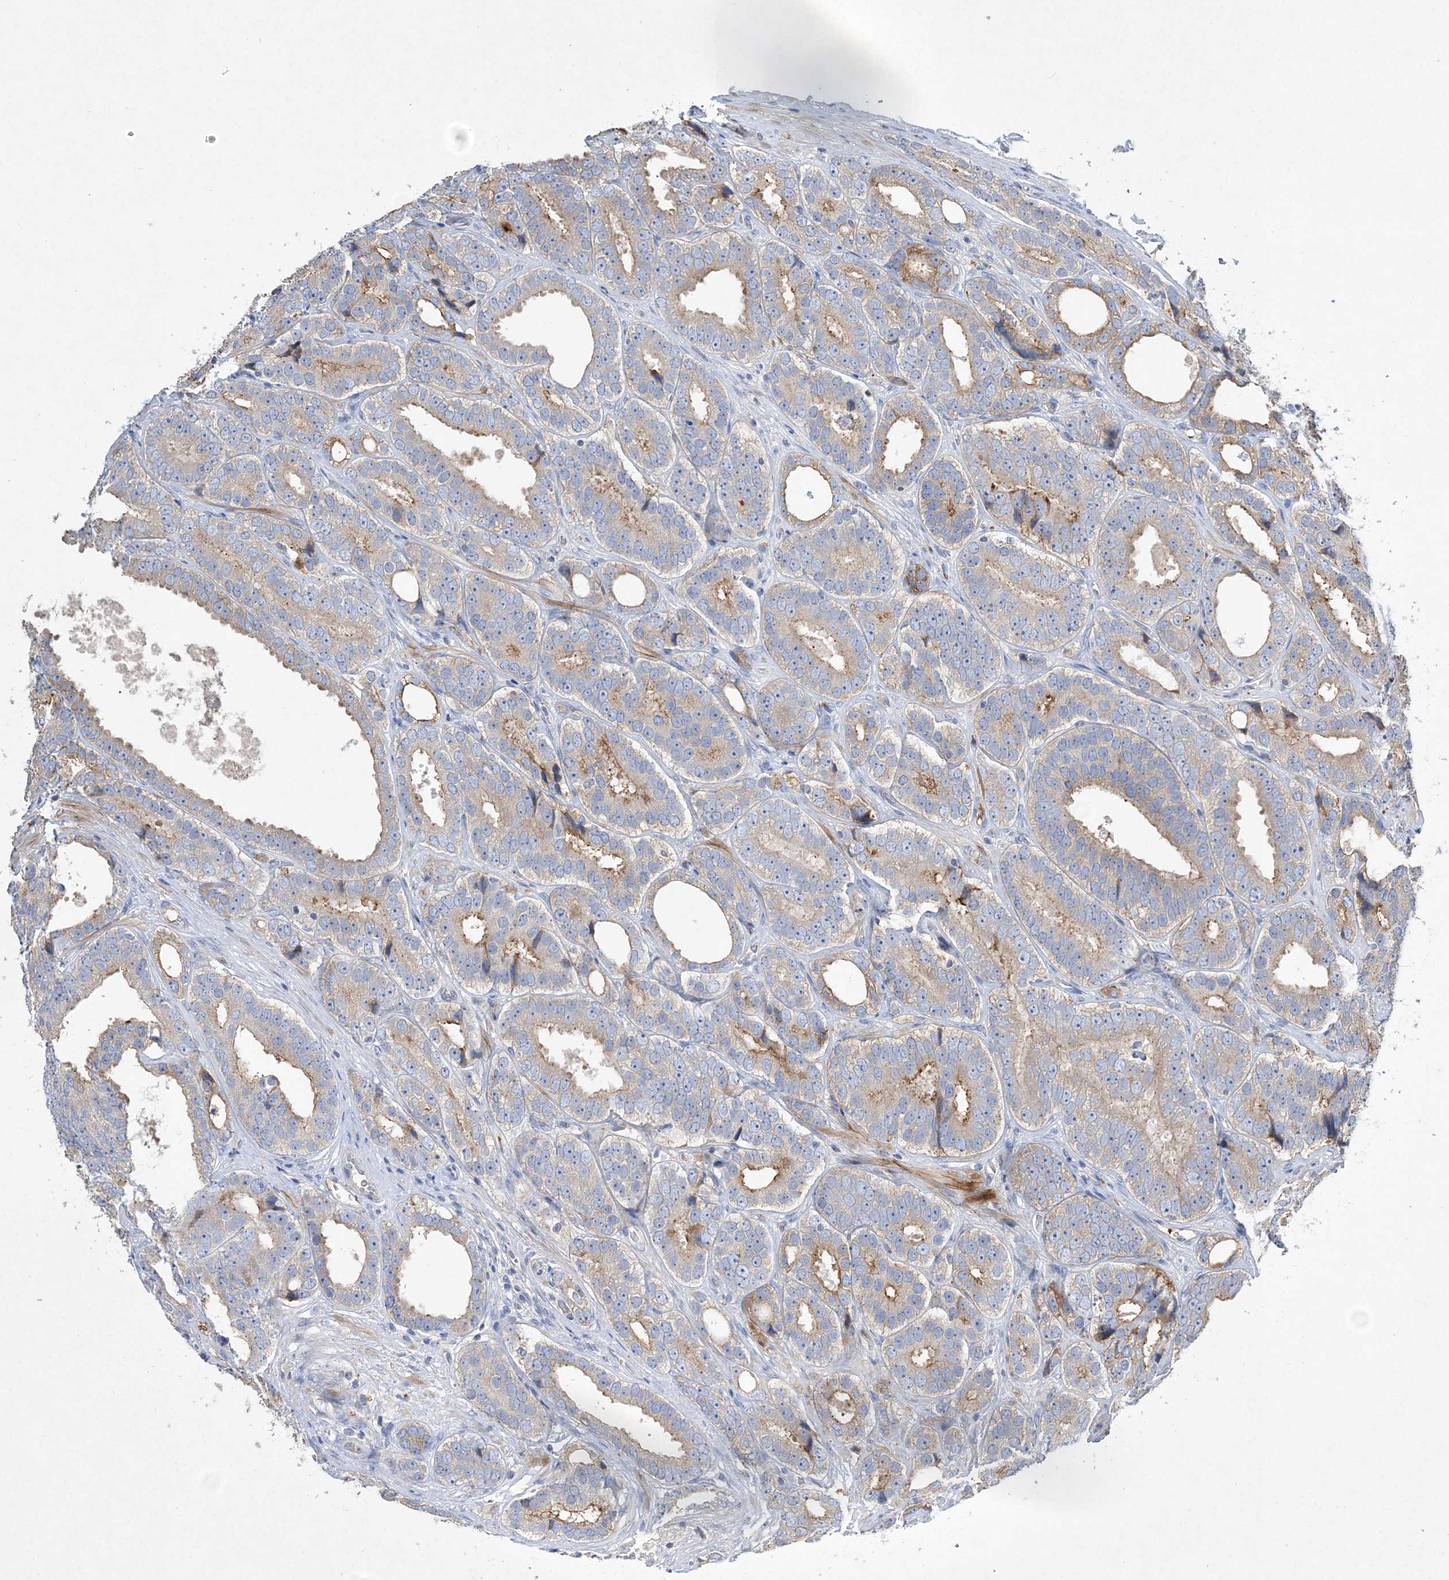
{"staining": {"intensity": "moderate", "quantity": "25%-75%", "location": "cytoplasmic/membranous"}, "tissue": "prostate cancer", "cell_type": "Tumor cells", "image_type": "cancer", "snomed": [{"axis": "morphology", "description": "Adenocarcinoma, High grade"}, {"axis": "topography", "description": "Prostate"}], "caption": "Immunohistochemistry micrograph of neoplastic tissue: human high-grade adenocarcinoma (prostate) stained using IHC demonstrates medium levels of moderate protein expression localized specifically in the cytoplasmic/membranous of tumor cells, appearing as a cytoplasmic/membranous brown color.", "gene": "ADCK2", "patient": {"sex": "male", "age": 56}}